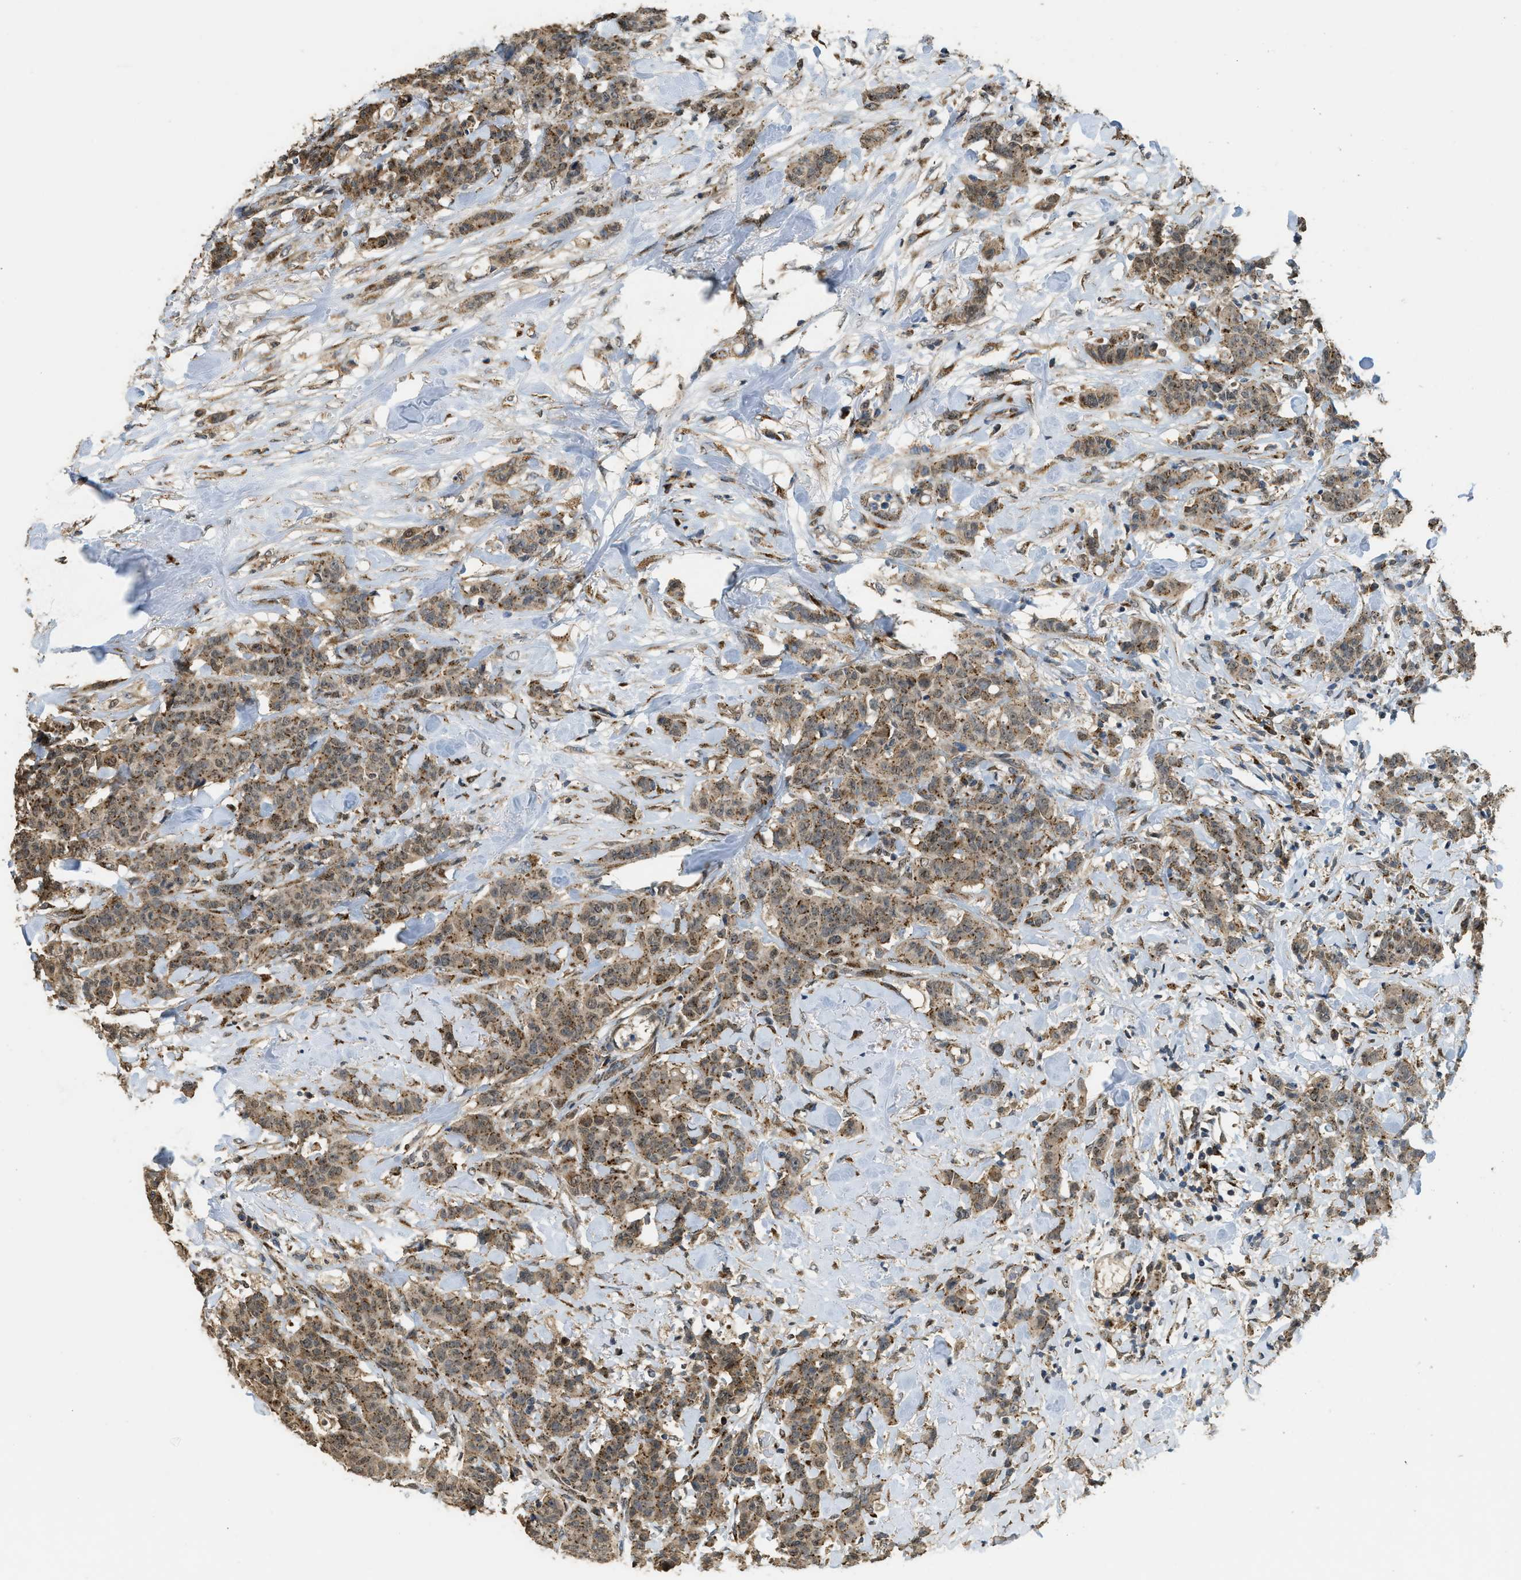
{"staining": {"intensity": "moderate", "quantity": ">75%", "location": "cytoplasmic/membranous"}, "tissue": "breast cancer", "cell_type": "Tumor cells", "image_type": "cancer", "snomed": [{"axis": "morphology", "description": "Normal tissue, NOS"}, {"axis": "morphology", "description": "Duct carcinoma"}, {"axis": "topography", "description": "Breast"}], "caption": "This is a histology image of IHC staining of breast cancer (intraductal carcinoma), which shows moderate staining in the cytoplasmic/membranous of tumor cells.", "gene": "IPO7", "patient": {"sex": "female", "age": 40}}